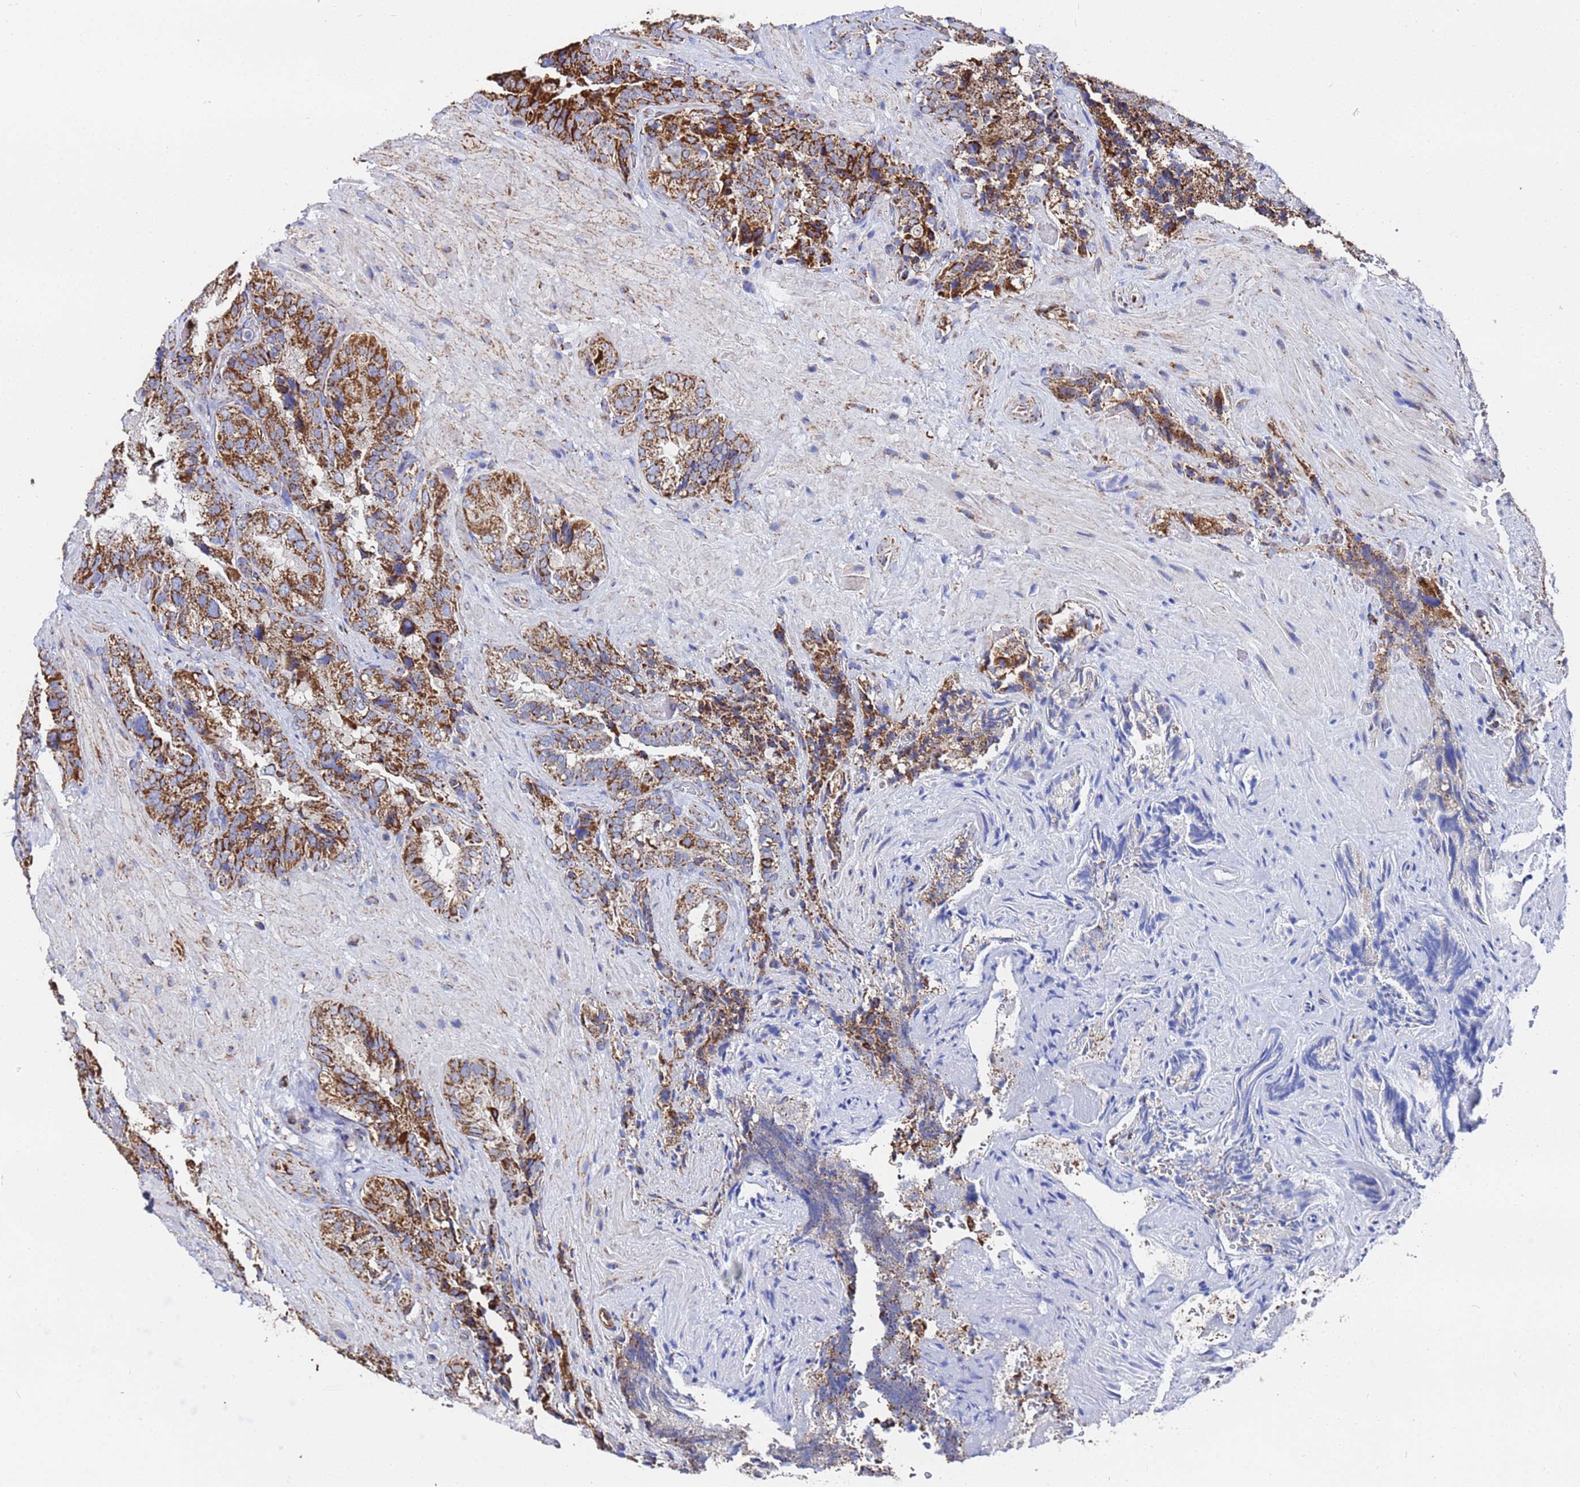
{"staining": {"intensity": "strong", "quantity": ">75%", "location": "cytoplasmic/membranous"}, "tissue": "seminal vesicle", "cell_type": "Glandular cells", "image_type": "normal", "snomed": [{"axis": "morphology", "description": "Normal tissue, NOS"}, {"axis": "topography", "description": "Prostate and seminal vesicle, NOS"}, {"axis": "topography", "description": "Prostate"}, {"axis": "topography", "description": "Seminal veicle"}], "caption": "This is an image of immunohistochemistry (IHC) staining of benign seminal vesicle, which shows strong staining in the cytoplasmic/membranous of glandular cells.", "gene": "GLUD1", "patient": {"sex": "male", "age": 67}}